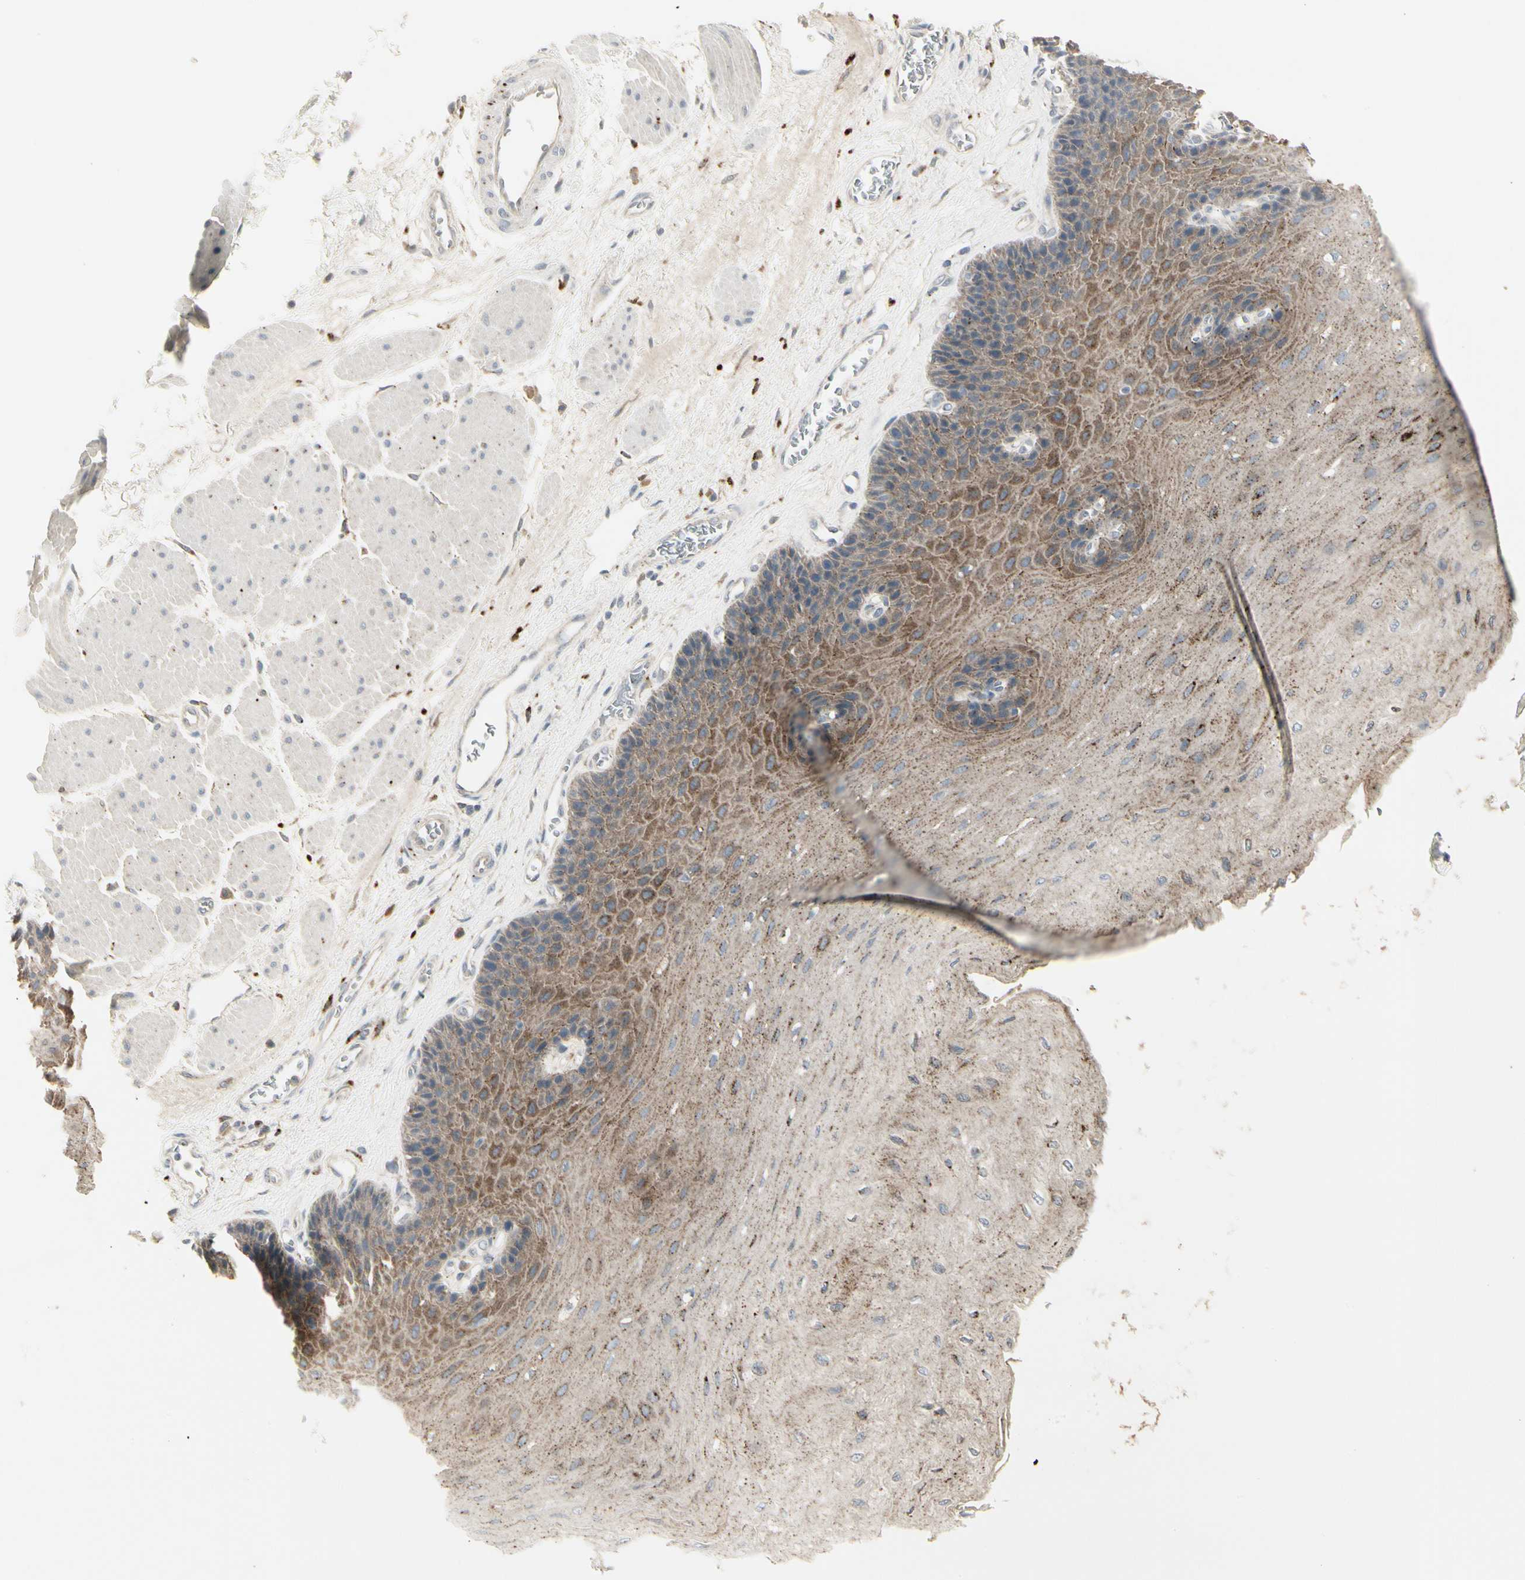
{"staining": {"intensity": "moderate", "quantity": "<25%", "location": "cytoplasmic/membranous"}, "tissue": "esophagus", "cell_type": "Squamous epithelial cells", "image_type": "normal", "snomed": [{"axis": "morphology", "description": "Normal tissue, NOS"}, {"axis": "topography", "description": "Esophagus"}], "caption": "Squamous epithelial cells exhibit low levels of moderate cytoplasmic/membranous expression in about <25% of cells in normal human esophagus. Nuclei are stained in blue.", "gene": "GRN", "patient": {"sex": "female", "age": 72}}